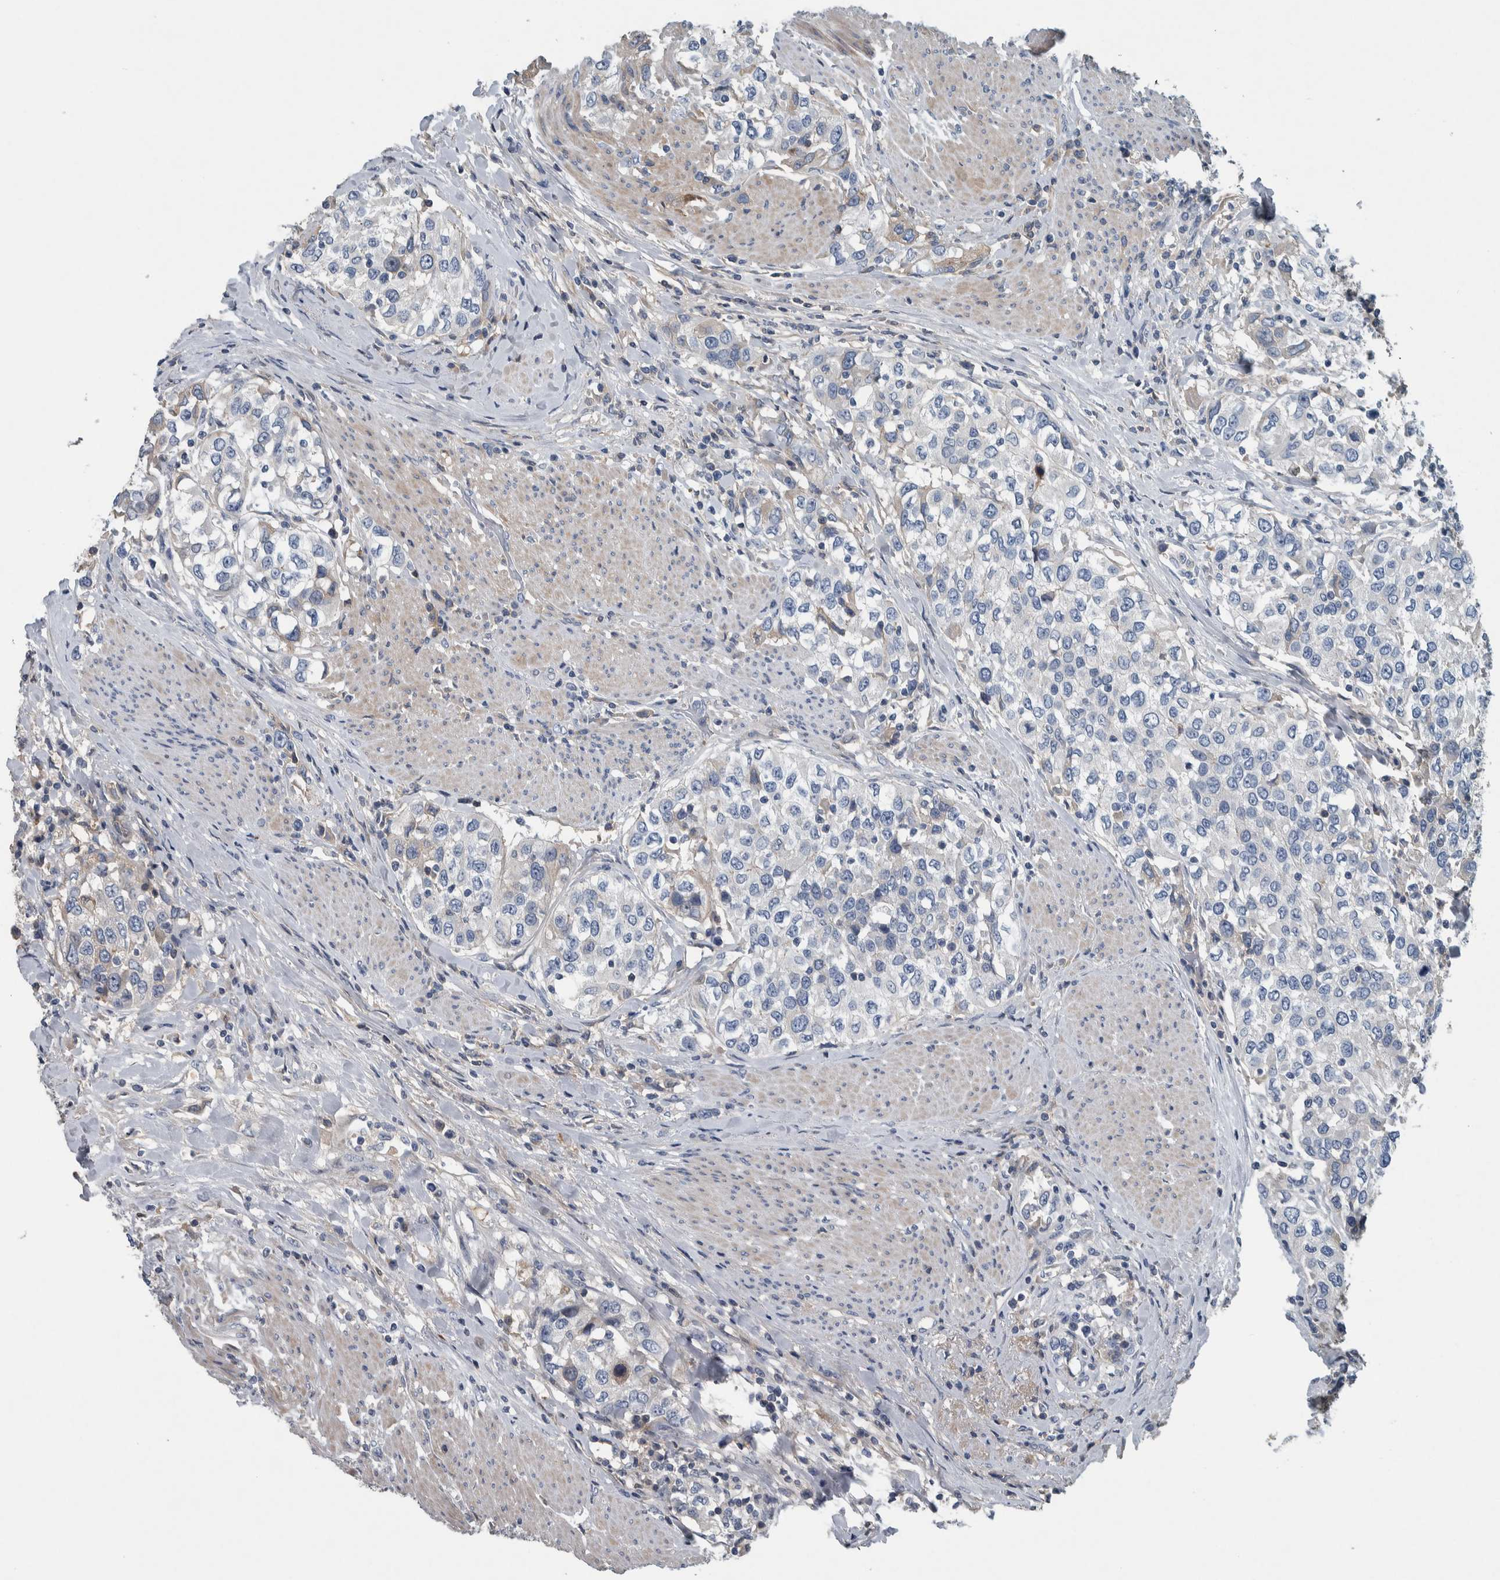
{"staining": {"intensity": "negative", "quantity": "none", "location": "none"}, "tissue": "urothelial cancer", "cell_type": "Tumor cells", "image_type": "cancer", "snomed": [{"axis": "morphology", "description": "Urothelial carcinoma, High grade"}, {"axis": "topography", "description": "Urinary bladder"}], "caption": "Tumor cells show no significant staining in urothelial carcinoma (high-grade).", "gene": "SERPINC1", "patient": {"sex": "female", "age": 80}}